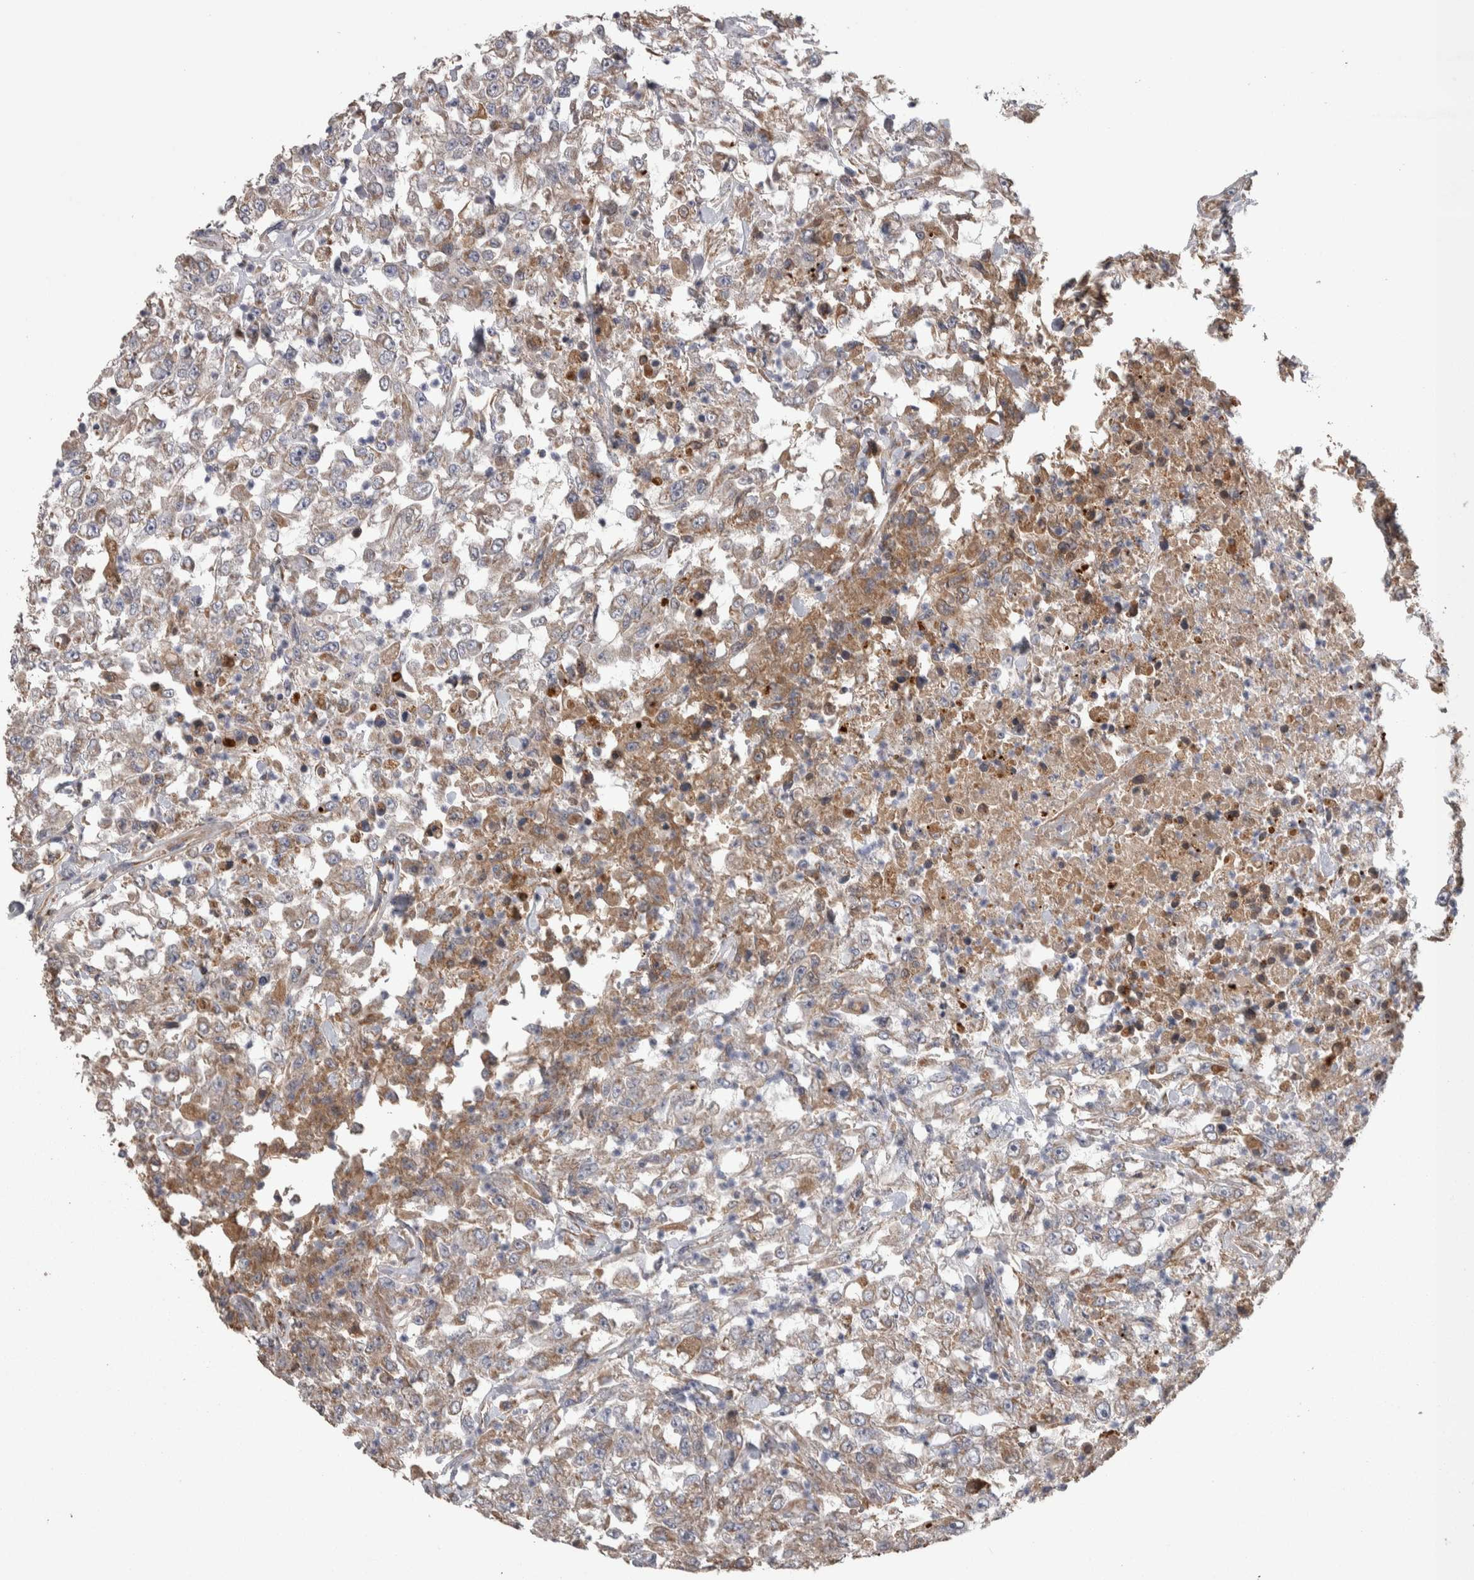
{"staining": {"intensity": "weak", "quantity": ">75%", "location": "cytoplasmic/membranous"}, "tissue": "urothelial cancer", "cell_type": "Tumor cells", "image_type": "cancer", "snomed": [{"axis": "morphology", "description": "Urothelial carcinoma, High grade"}, {"axis": "topography", "description": "Urinary bladder"}], "caption": "Protein staining demonstrates weak cytoplasmic/membranous expression in approximately >75% of tumor cells in urothelial cancer.", "gene": "SCO1", "patient": {"sex": "male", "age": 46}}